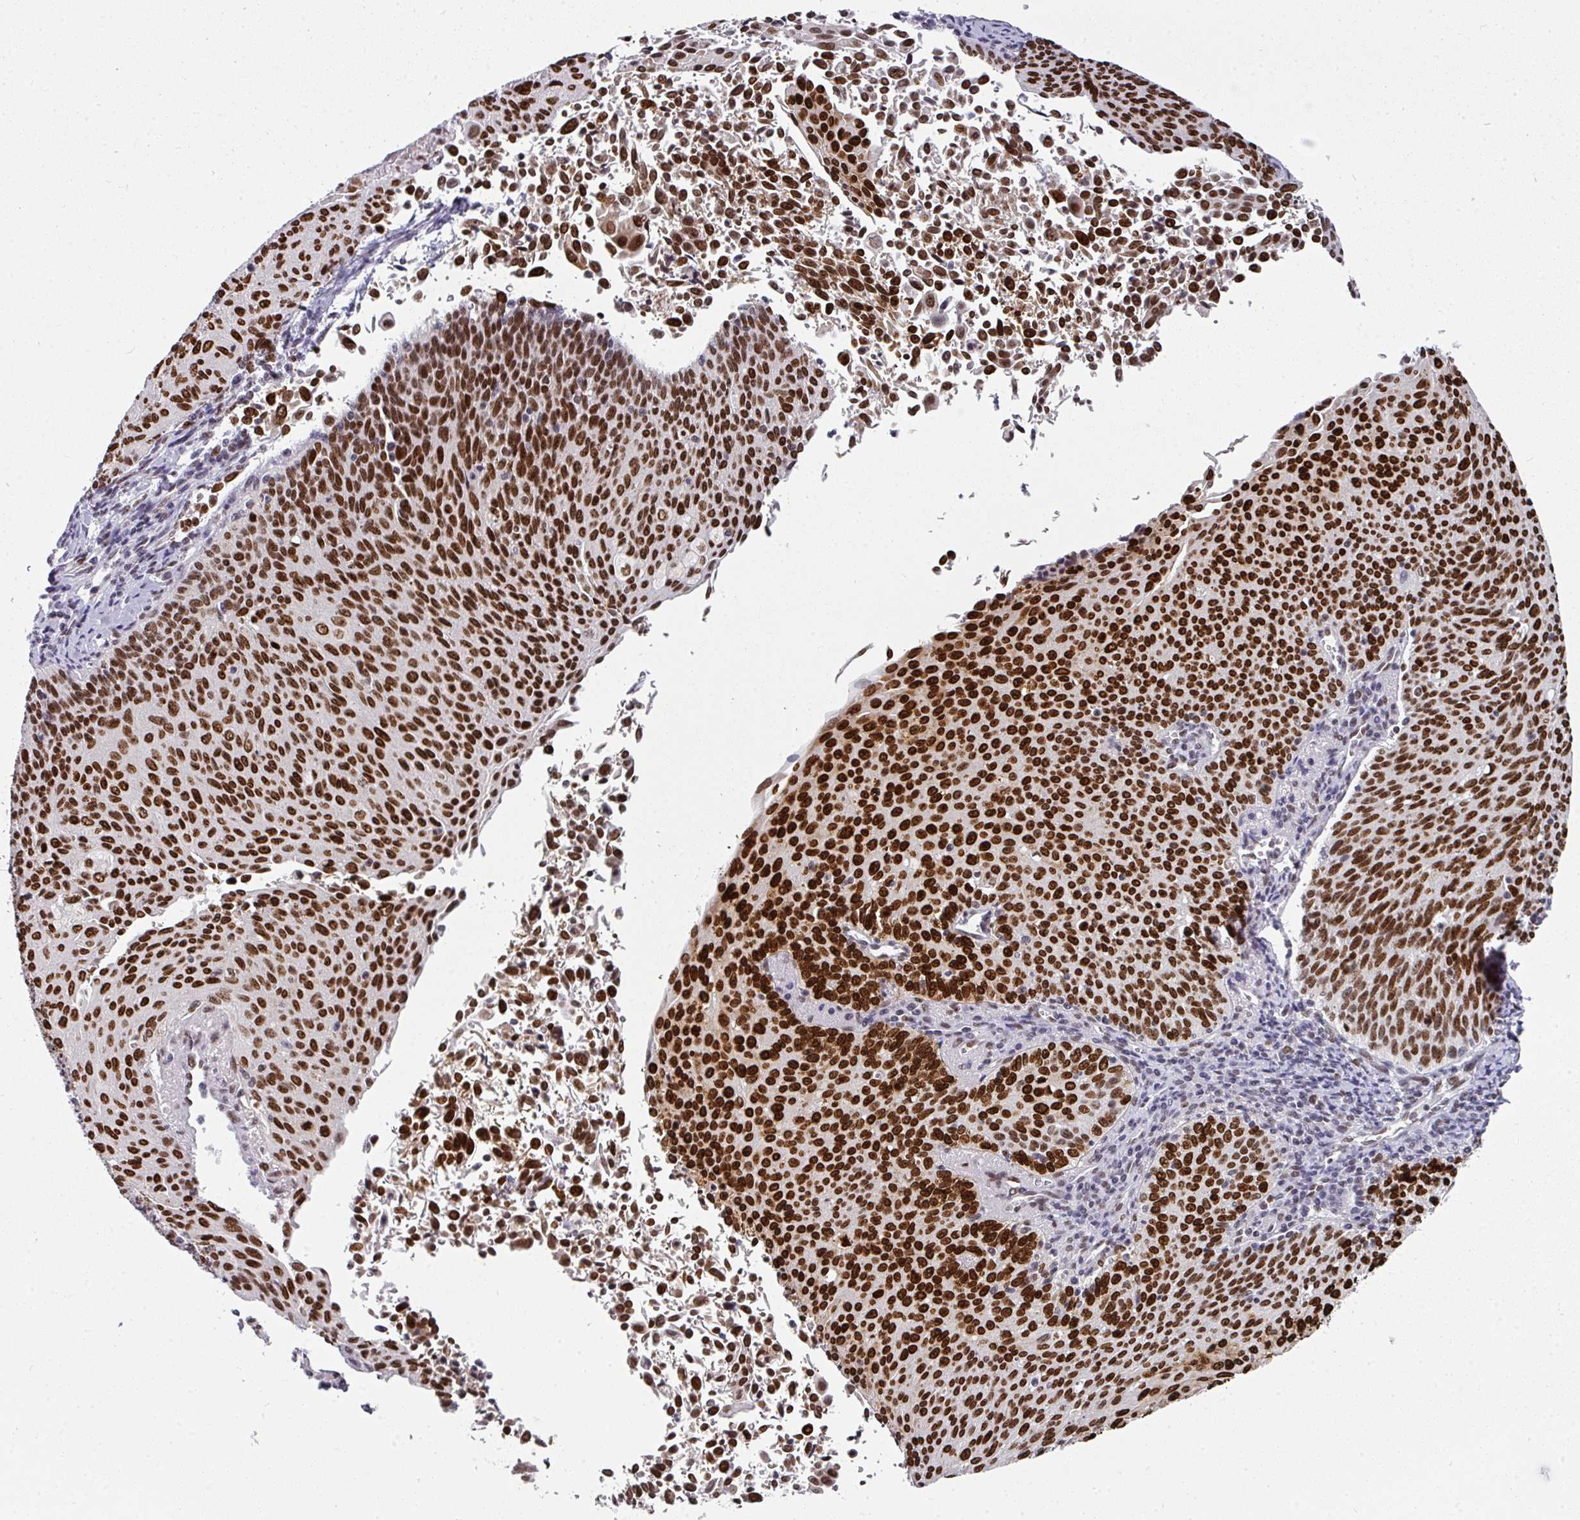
{"staining": {"intensity": "strong", "quantity": ">75%", "location": "nuclear"}, "tissue": "cervical cancer", "cell_type": "Tumor cells", "image_type": "cancer", "snomed": [{"axis": "morphology", "description": "Squamous cell carcinoma, NOS"}, {"axis": "topography", "description": "Cervix"}], "caption": "About >75% of tumor cells in squamous cell carcinoma (cervical) display strong nuclear protein staining as visualized by brown immunohistochemical staining.", "gene": "RAD50", "patient": {"sex": "female", "age": 55}}